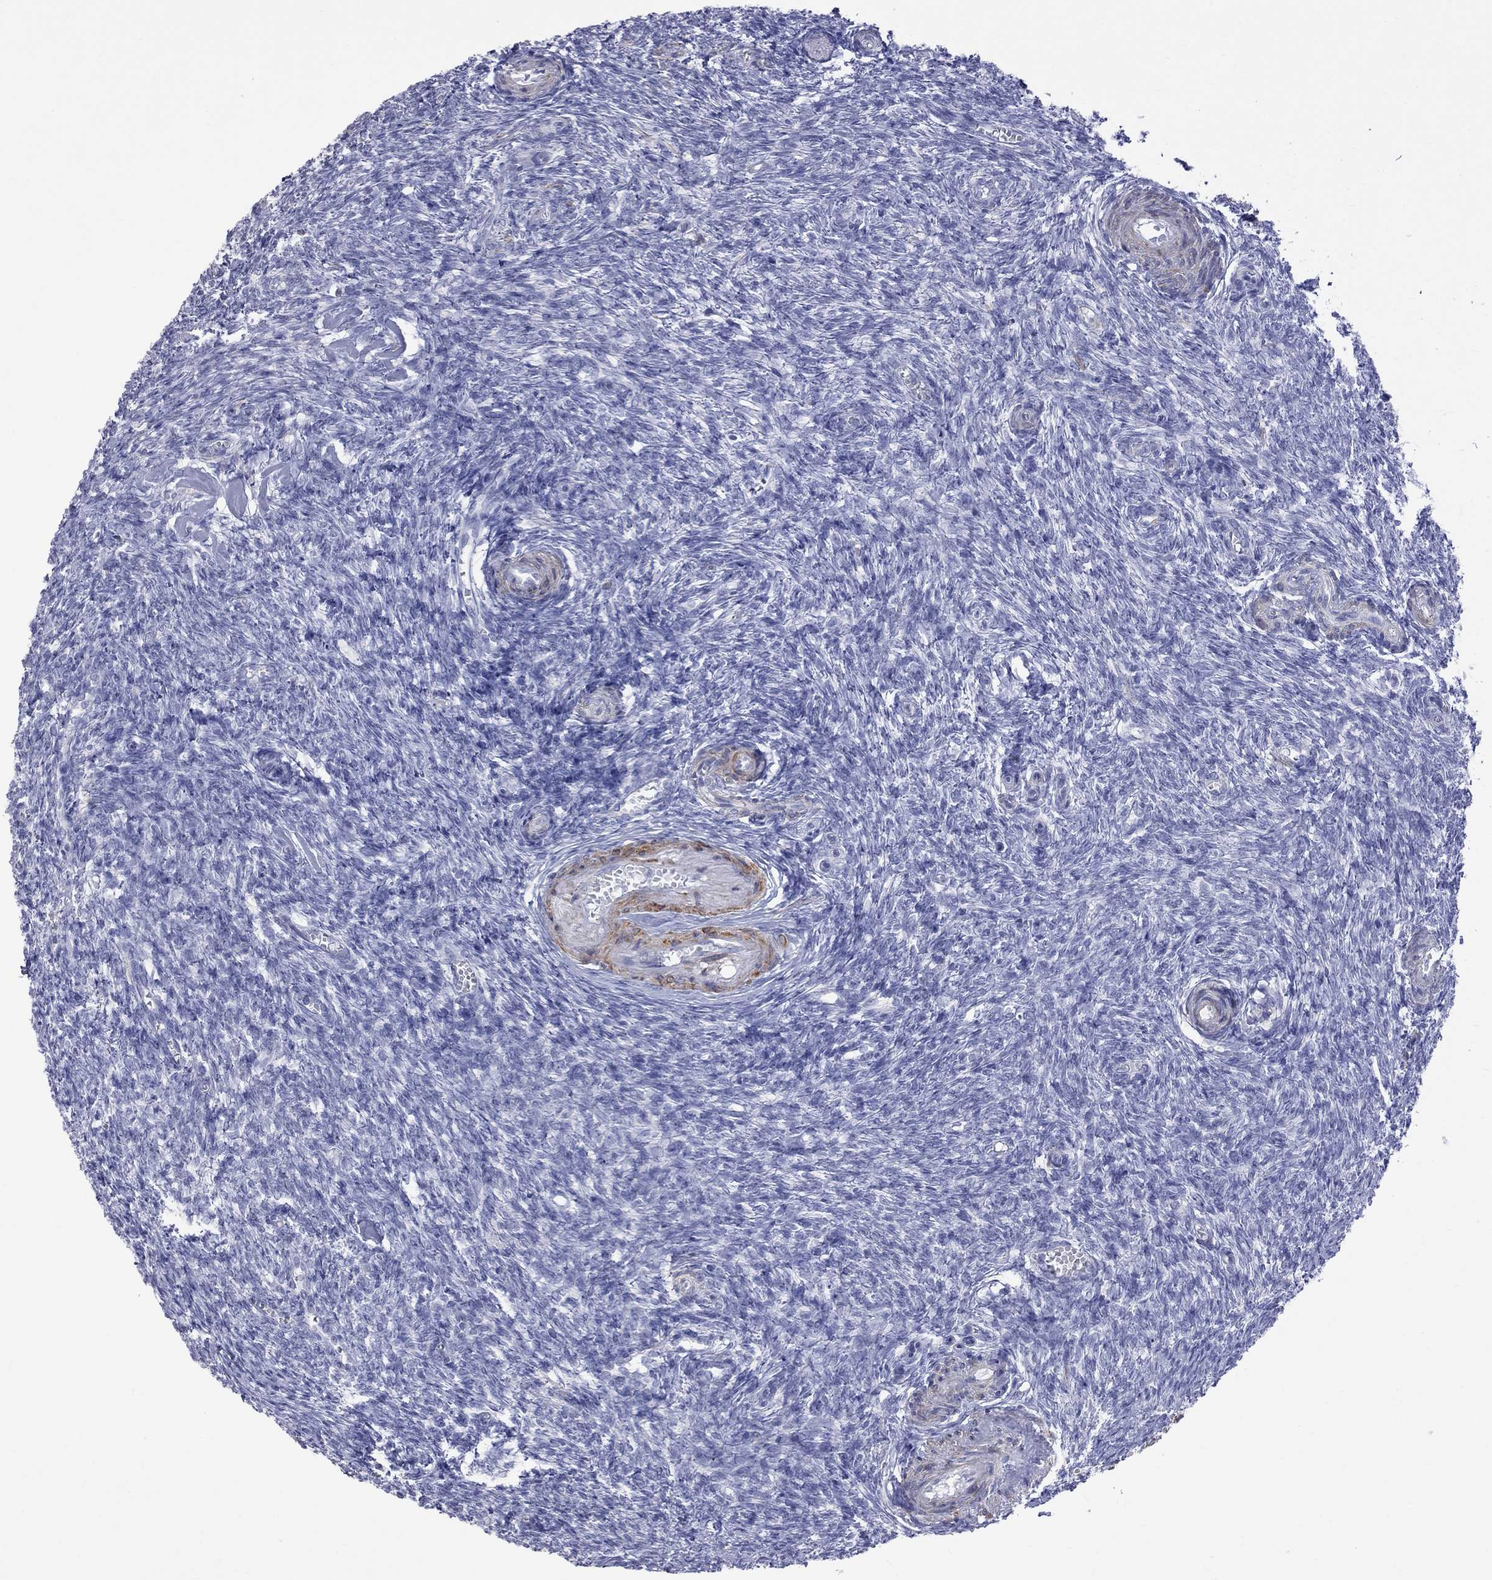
{"staining": {"intensity": "negative", "quantity": "none", "location": "none"}, "tissue": "ovary", "cell_type": "Follicle cells", "image_type": "normal", "snomed": [{"axis": "morphology", "description": "Normal tissue, NOS"}, {"axis": "topography", "description": "Ovary"}], "caption": "Image shows no significant protein positivity in follicle cells of normal ovary.", "gene": "BPIFB1", "patient": {"sex": "female", "age": 43}}